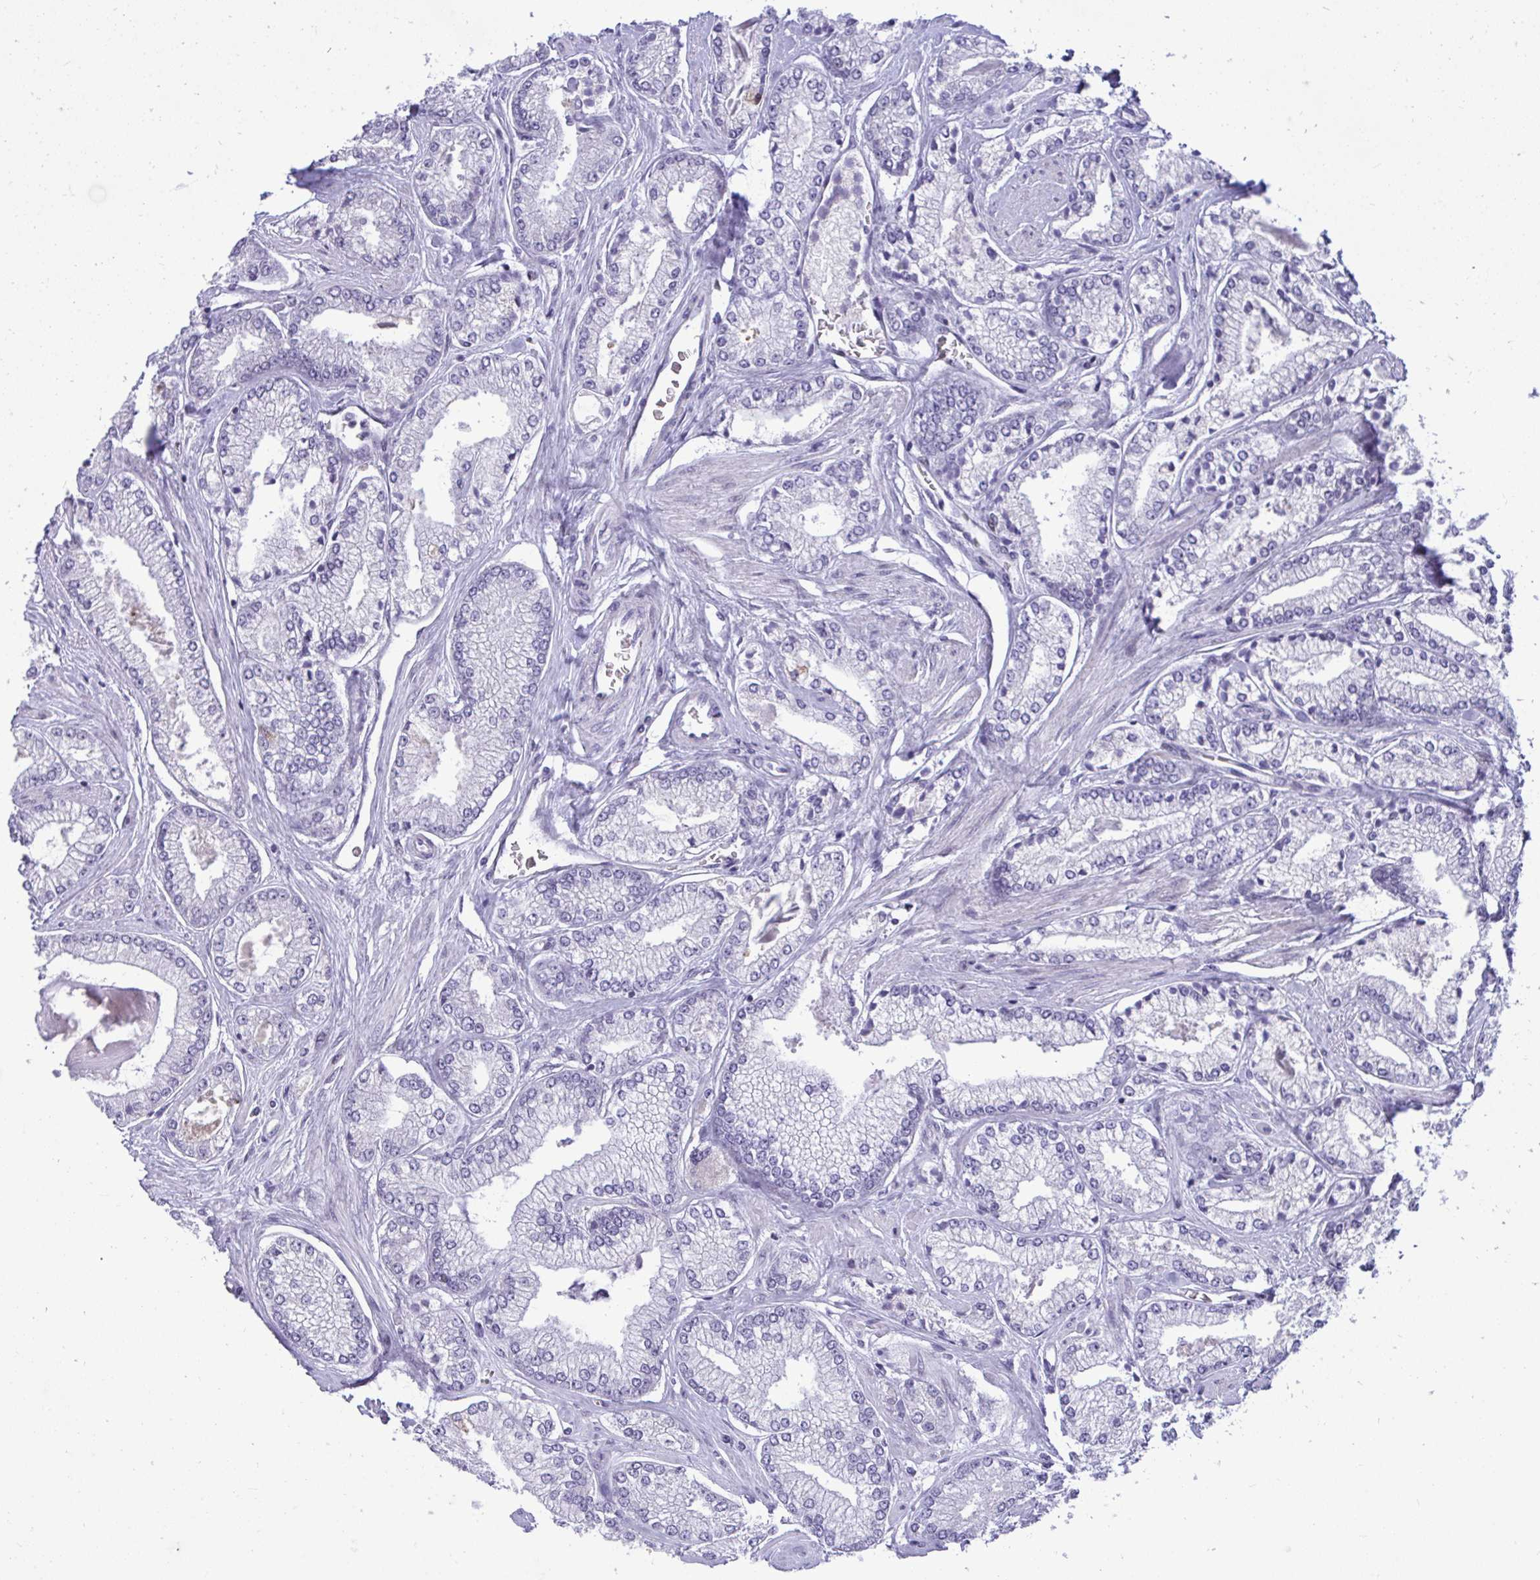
{"staining": {"intensity": "negative", "quantity": "none", "location": "none"}, "tissue": "prostate cancer", "cell_type": "Tumor cells", "image_type": "cancer", "snomed": [{"axis": "morphology", "description": "Adenocarcinoma, Low grade"}, {"axis": "topography", "description": "Prostate"}], "caption": "This is an immunohistochemistry micrograph of human prostate low-grade adenocarcinoma. There is no positivity in tumor cells.", "gene": "EPOP", "patient": {"sex": "male", "age": 67}}